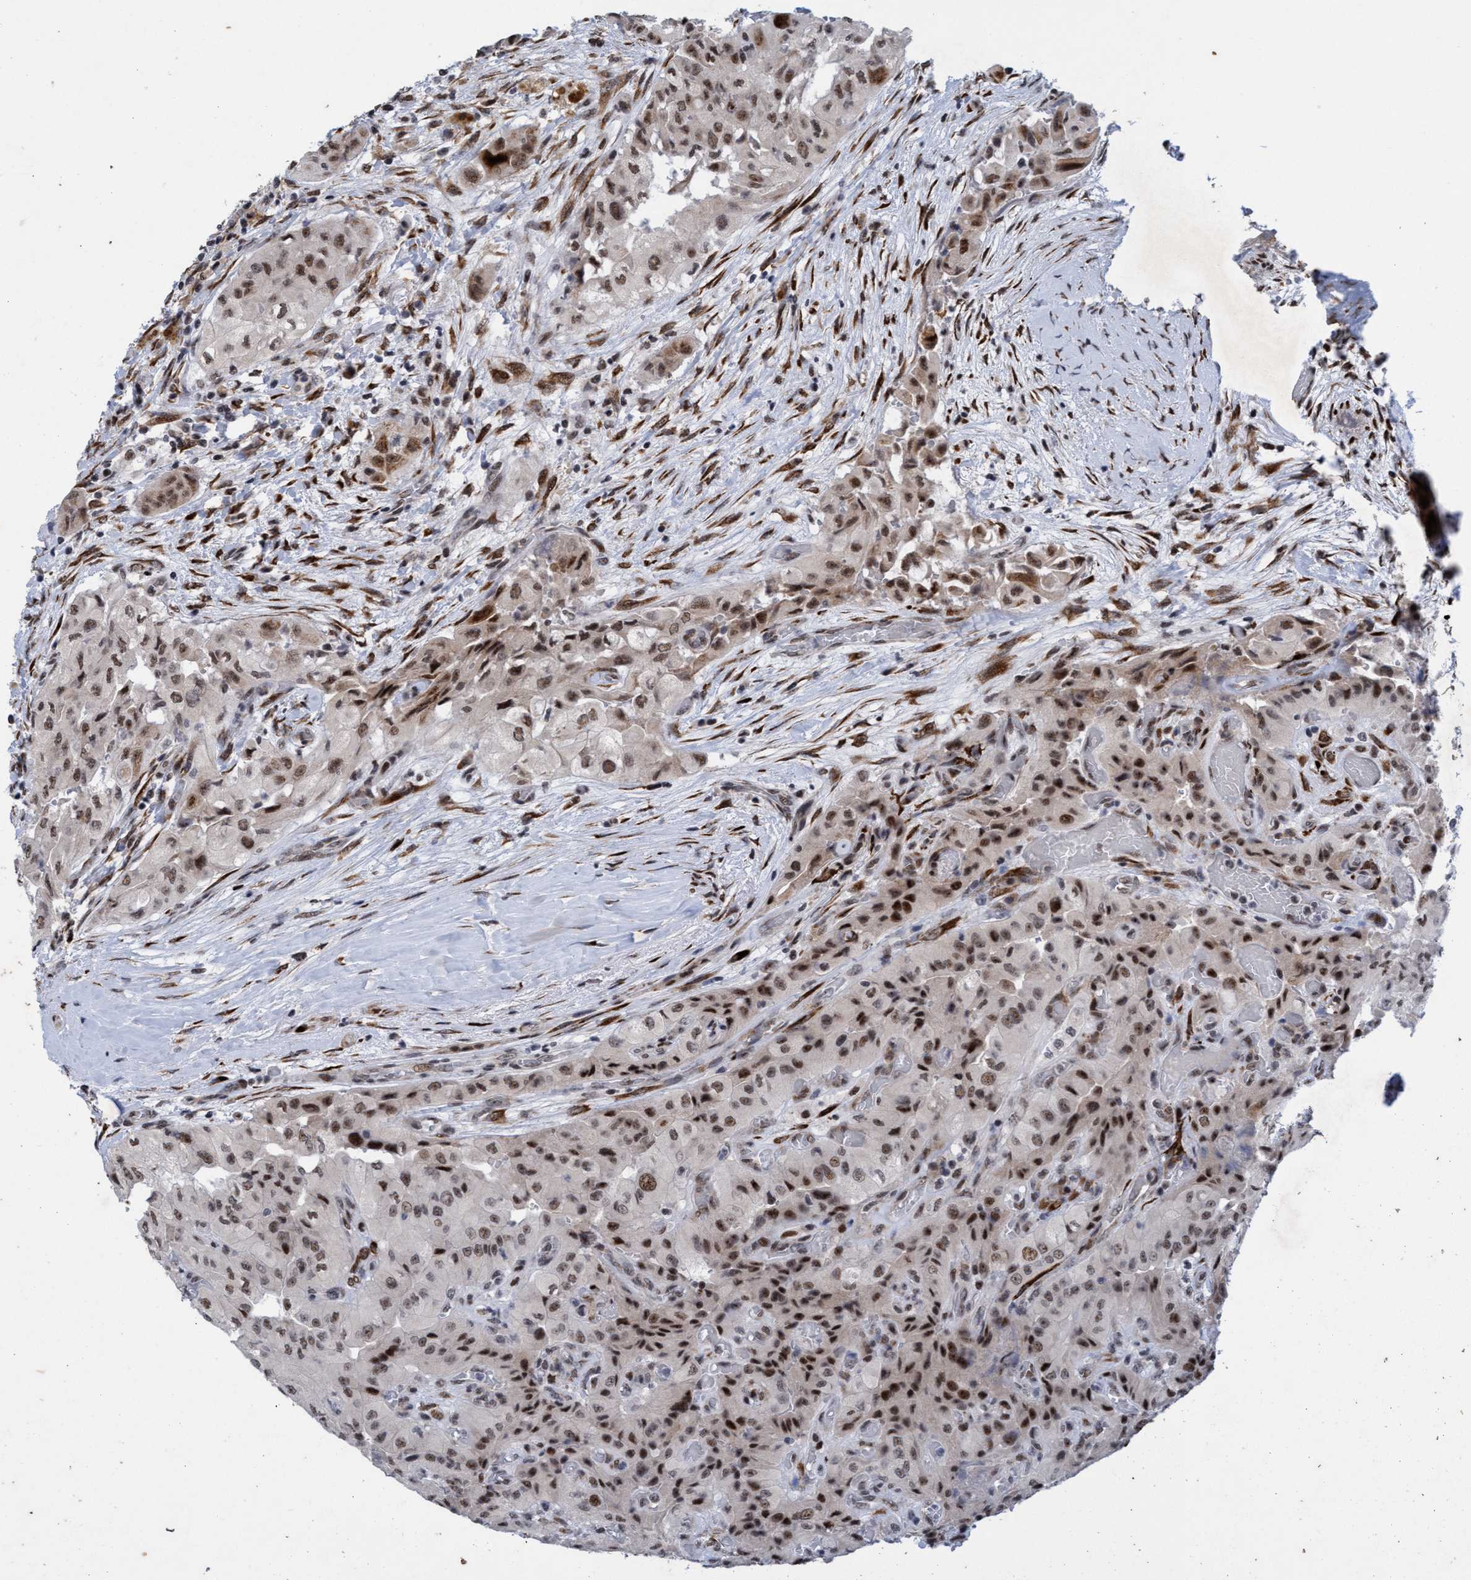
{"staining": {"intensity": "moderate", "quantity": ">75%", "location": "nuclear"}, "tissue": "thyroid cancer", "cell_type": "Tumor cells", "image_type": "cancer", "snomed": [{"axis": "morphology", "description": "Papillary adenocarcinoma, NOS"}, {"axis": "topography", "description": "Thyroid gland"}], "caption": "Protein expression analysis of human thyroid cancer (papillary adenocarcinoma) reveals moderate nuclear positivity in approximately >75% of tumor cells. (brown staining indicates protein expression, while blue staining denotes nuclei).", "gene": "GLT6D1", "patient": {"sex": "female", "age": 59}}